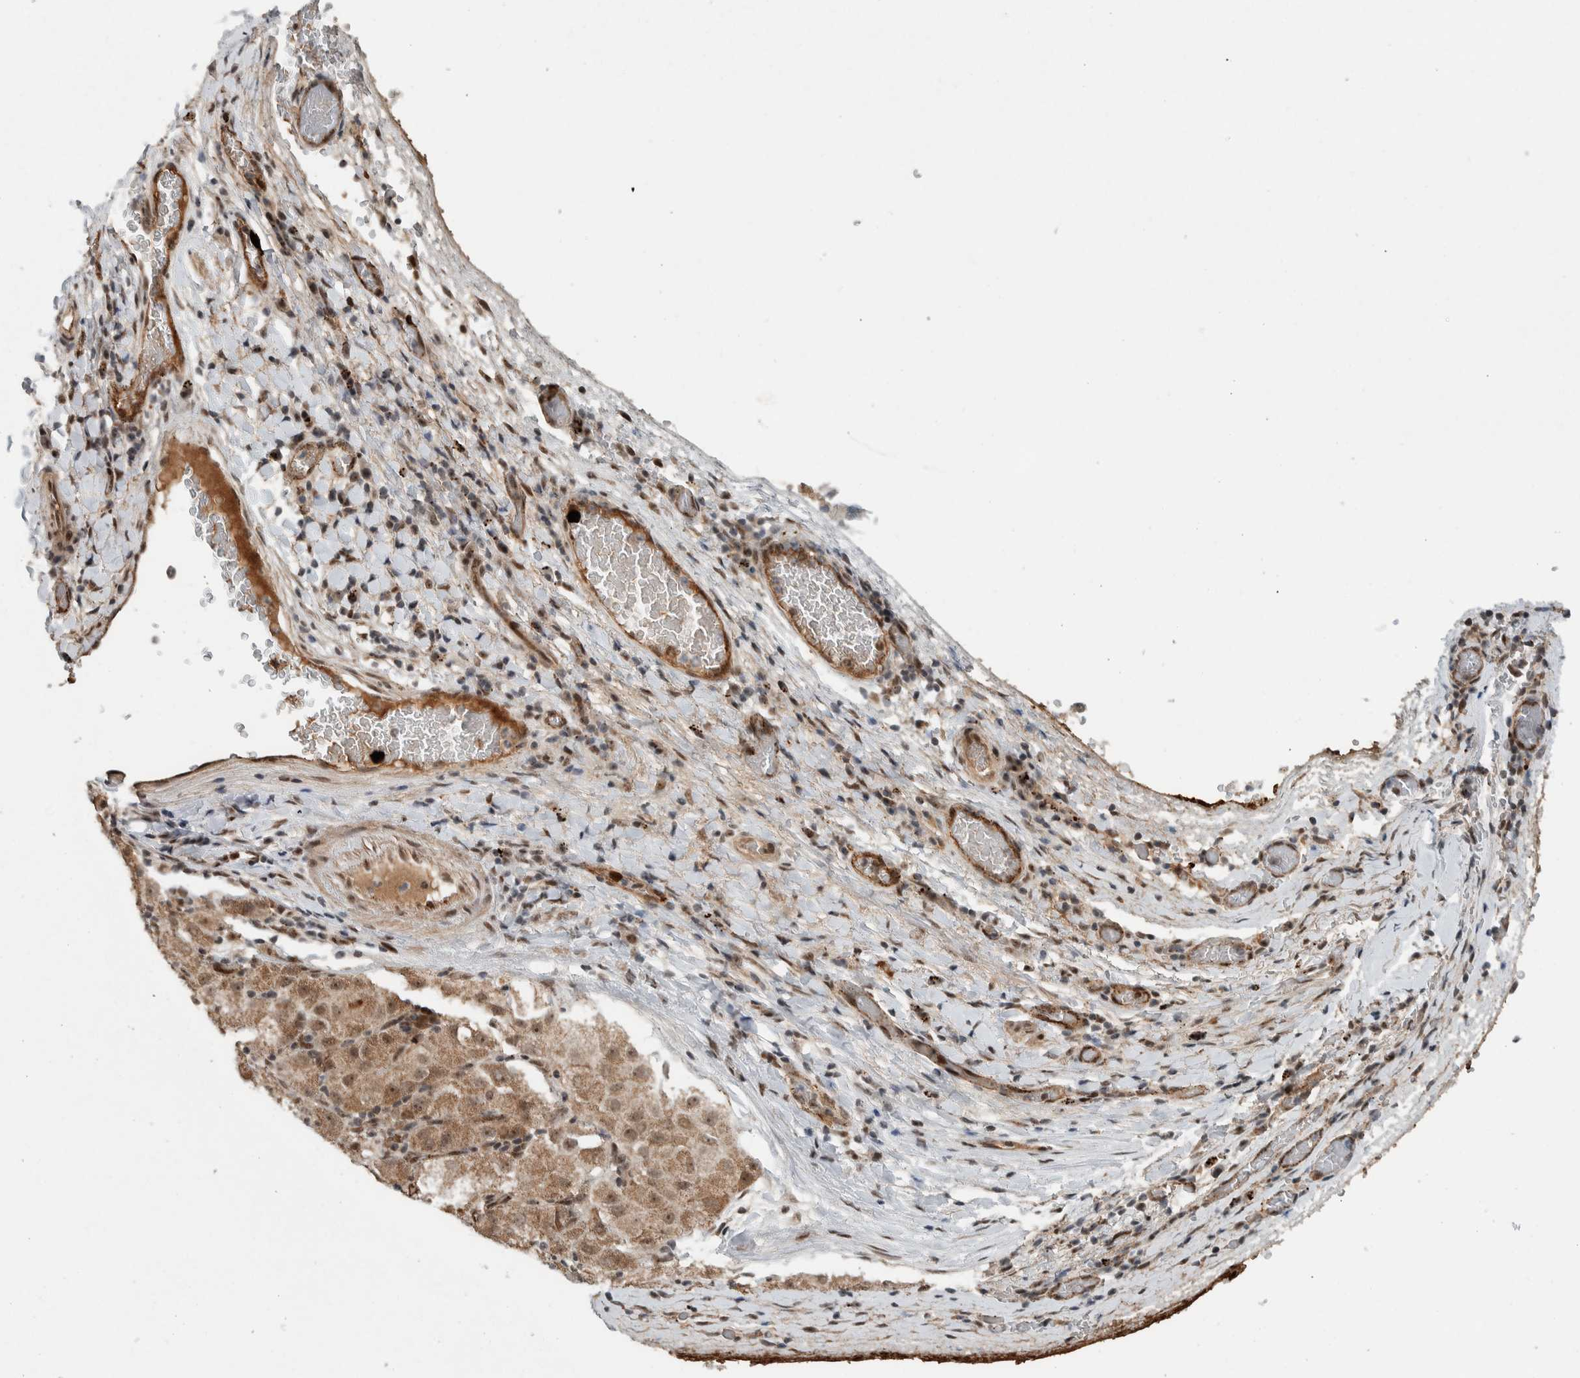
{"staining": {"intensity": "moderate", "quantity": ">75%", "location": "cytoplasmic/membranous,nuclear"}, "tissue": "liver cancer", "cell_type": "Tumor cells", "image_type": "cancer", "snomed": [{"axis": "morphology", "description": "Carcinoma, Hepatocellular, NOS"}, {"axis": "topography", "description": "Liver"}], "caption": "A histopathology image of liver hepatocellular carcinoma stained for a protein shows moderate cytoplasmic/membranous and nuclear brown staining in tumor cells.", "gene": "ZFP91", "patient": {"sex": "male", "age": 80}}